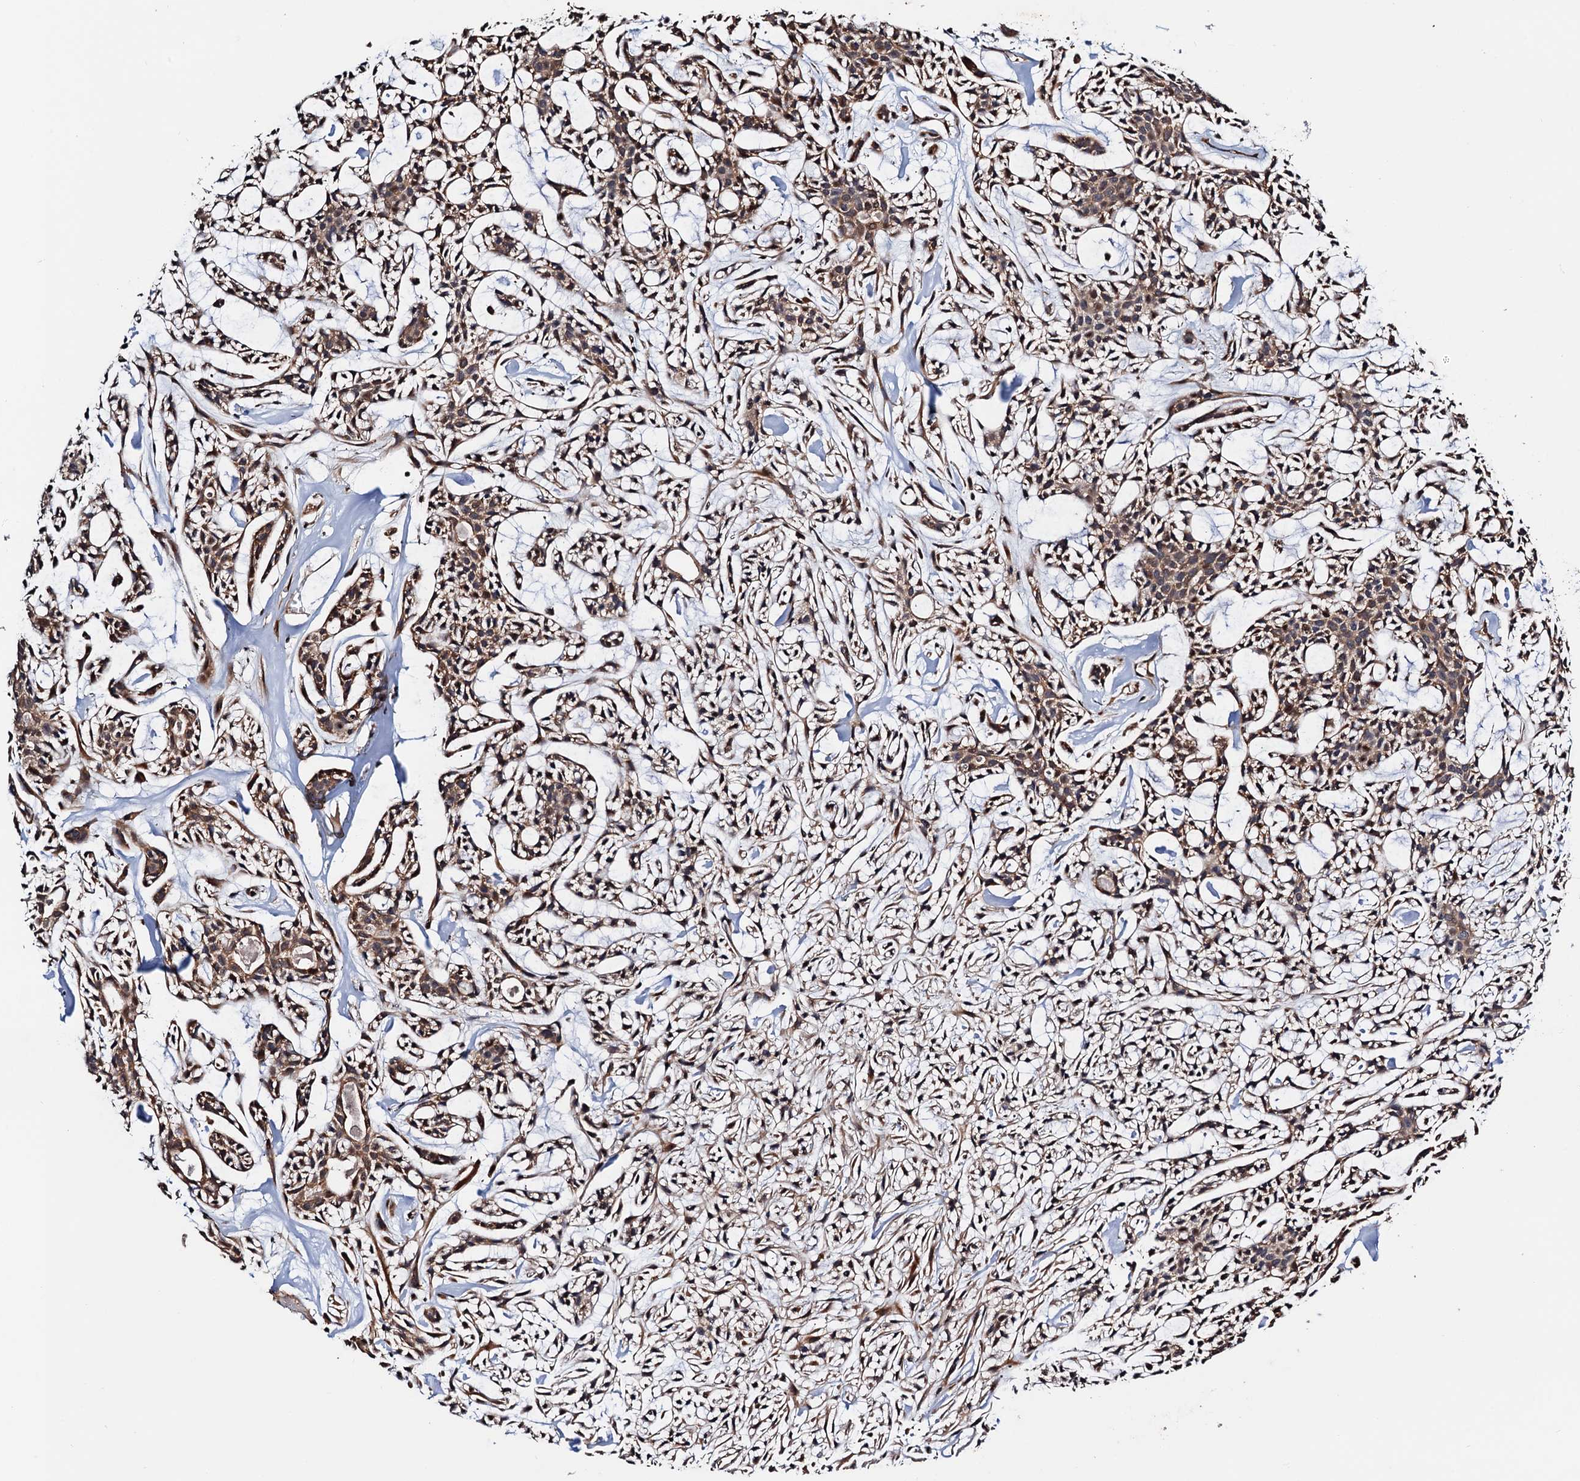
{"staining": {"intensity": "moderate", "quantity": ">75%", "location": "cytoplasmic/membranous"}, "tissue": "head and neck cancer", "cell_type": "Tumor cells", "image_type": "cancer", "snomed": [{"axis": "morphology", "description": "Adenocarcinoma, NOS"}, {"axis": "topography", "description": "Salivary gland"}, {"axis": "topography", "description": "Head-Neck"}], "caption": "This histopathology image shows head and neck adenocarcinoma stained with immunohistochemistry (IHC) to label a protein in brown. The cytoplasmic/membranous of tumor cells show moderate positivity for the protein. Nuclei are counter-stained blue.", "gene": "NAA16", "patient": {"sex": "male", "age": 55}}